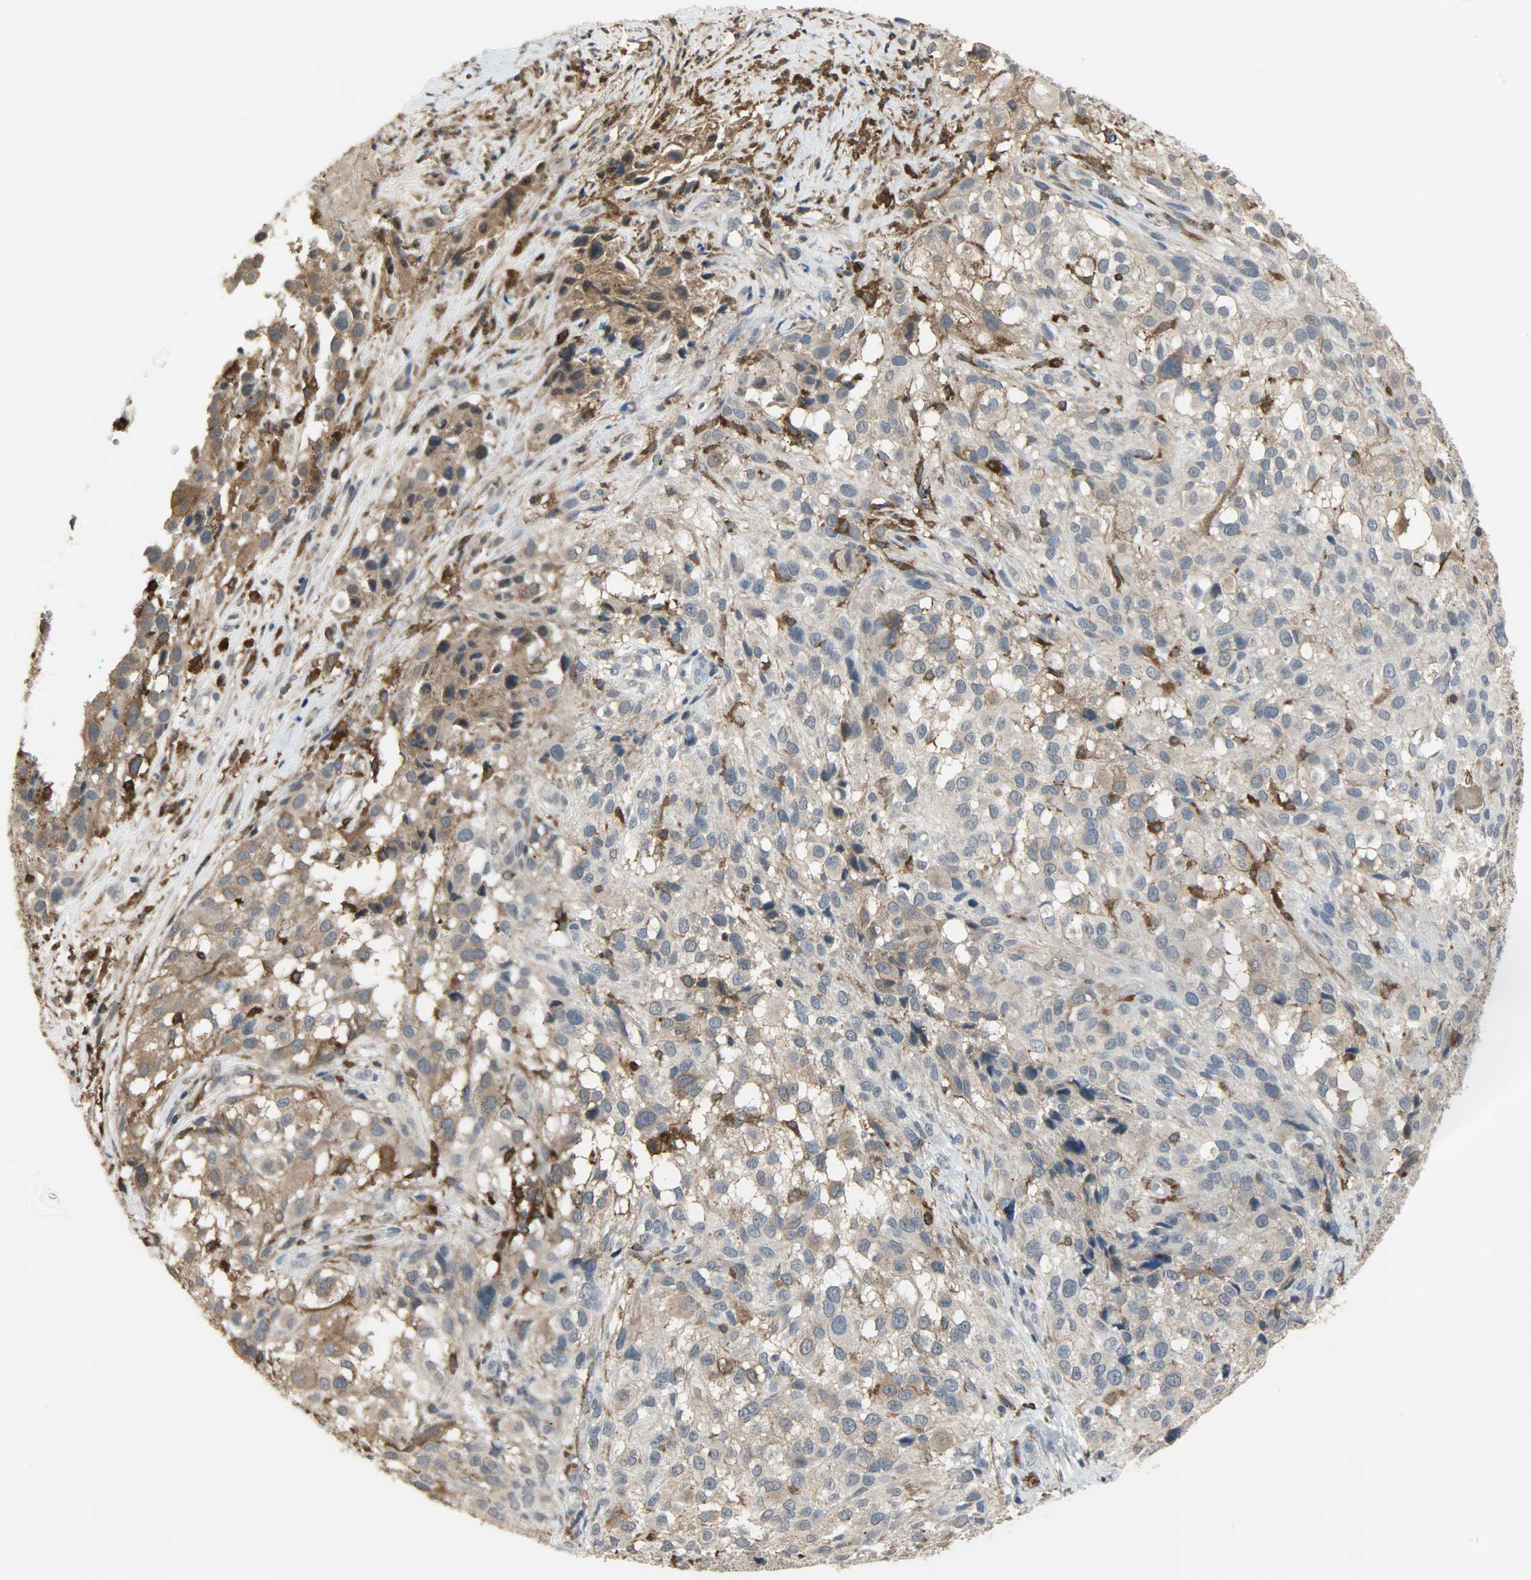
{"staining": {"intensity": "weak", "quantity": "25%-75%", "location": "cytoplasmic/membranous"}, "tissue": "melanoma", "cell_type": "Tumor cells", "image_type": "cancer", "snomed": [{"axis": "morphology", "description": "Necrosis, NOS"}, {"axis": "morphology", "description": "Malignant melanoma, NOS"}, {"axis": "topography", "description": "Skin"}], "caption": "DAB (3,3'-diaminobenzidine) immunohistochemical staining of melanoma shows weak cytoplasmic/membranous protein expression in about 25%-75% of tumor cells. The staining is performed using DAB brown chromogen to label protein expression. The nuclei are counter-stained blue using hematoxylin.", "gene": "SKAP2", "patient": {"sex": "female", "age": 87}}